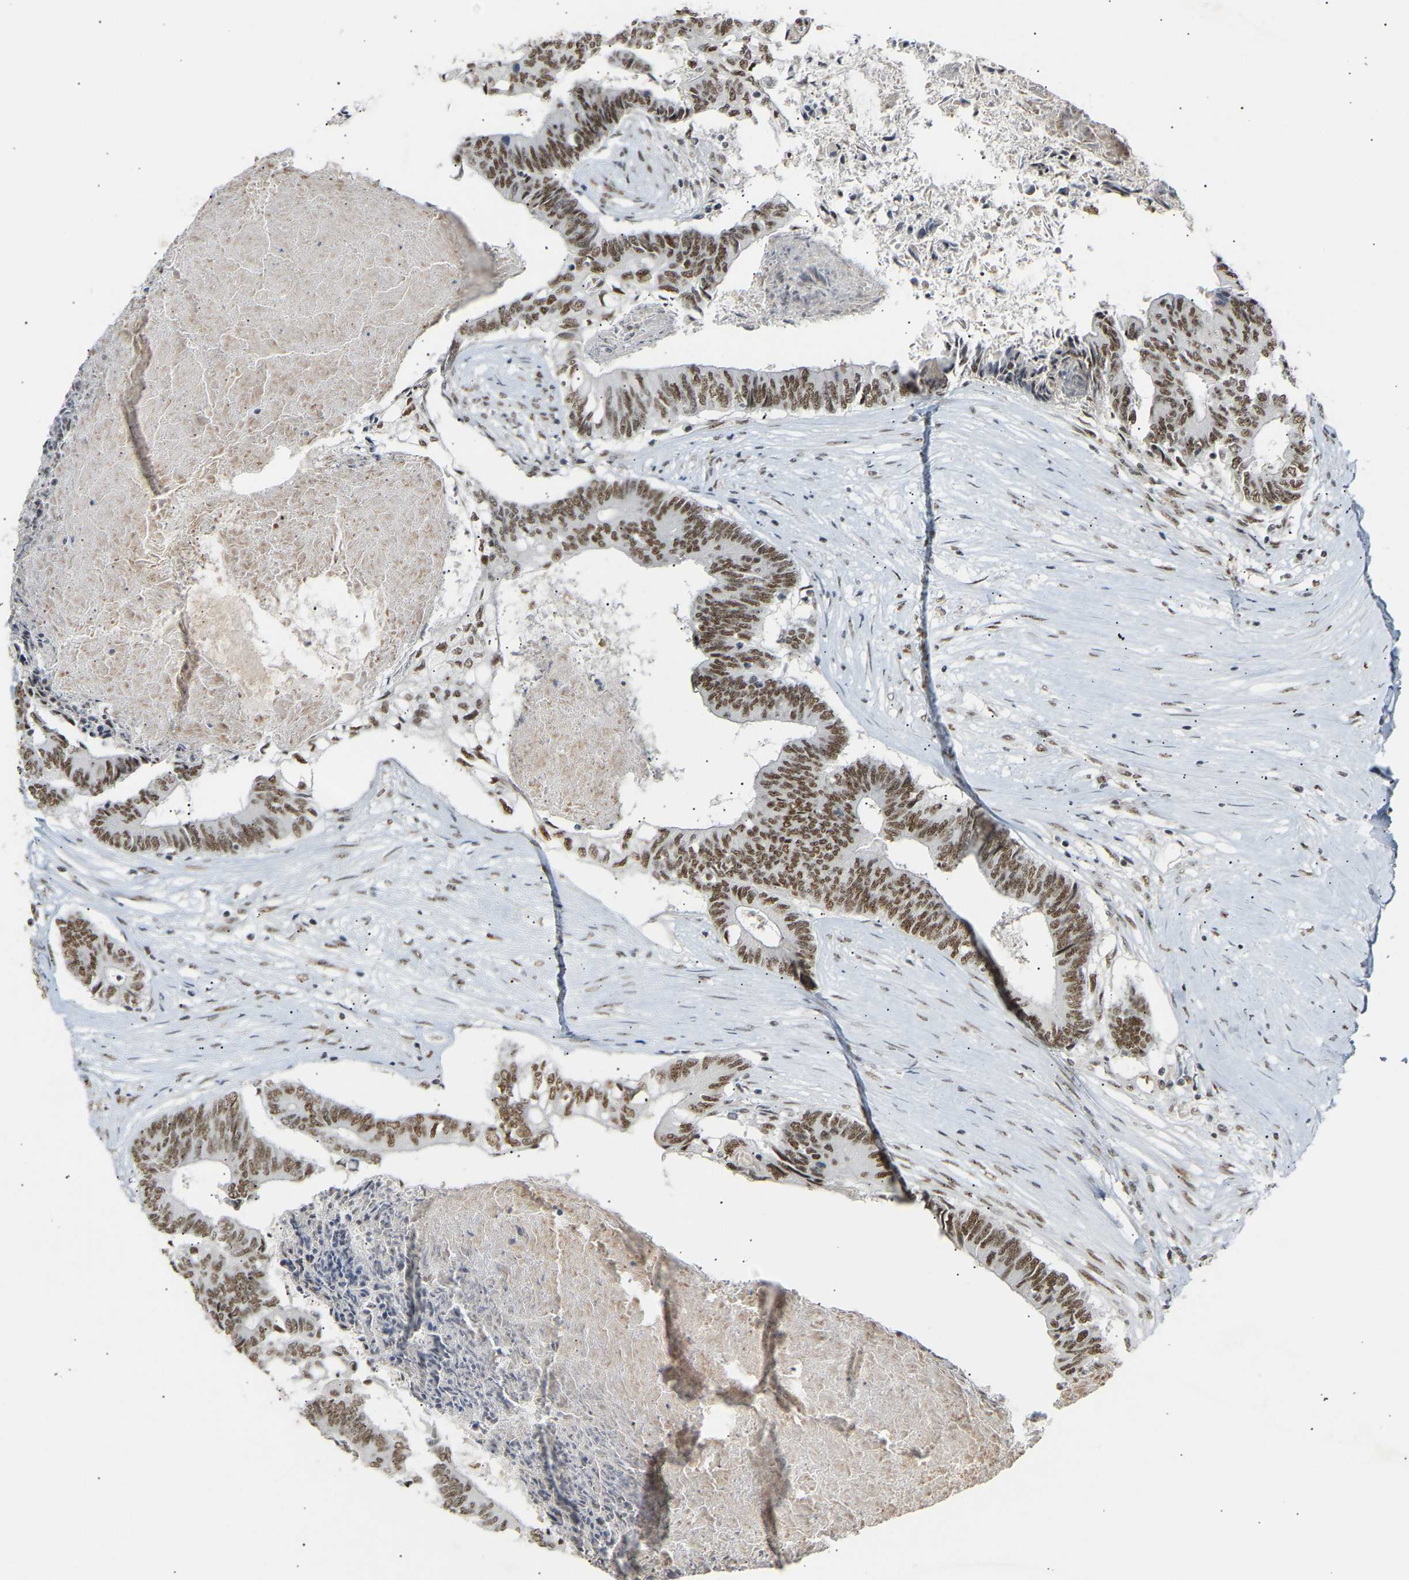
{"staining": {"intensity": "moderate", "quantity": ">75%", "location": "nuclear"}, "tissue": "colorectal cancer", "cell_type": "Tumor cells", "image_type": "cancer", "snomed": [{"axis": "morphology", "description": "Adenocarcinoma, NOS"}, {"axis": "topography", "description": "Rectum"}], "caption": "The micrograph reveals a brown stain indicating the presence of a protein in the nuclear of tumor cells in colorectal cancer (adenocarcinoma).", "gene": "NELFB", "patient": {"sex": "male", "age": 63}}